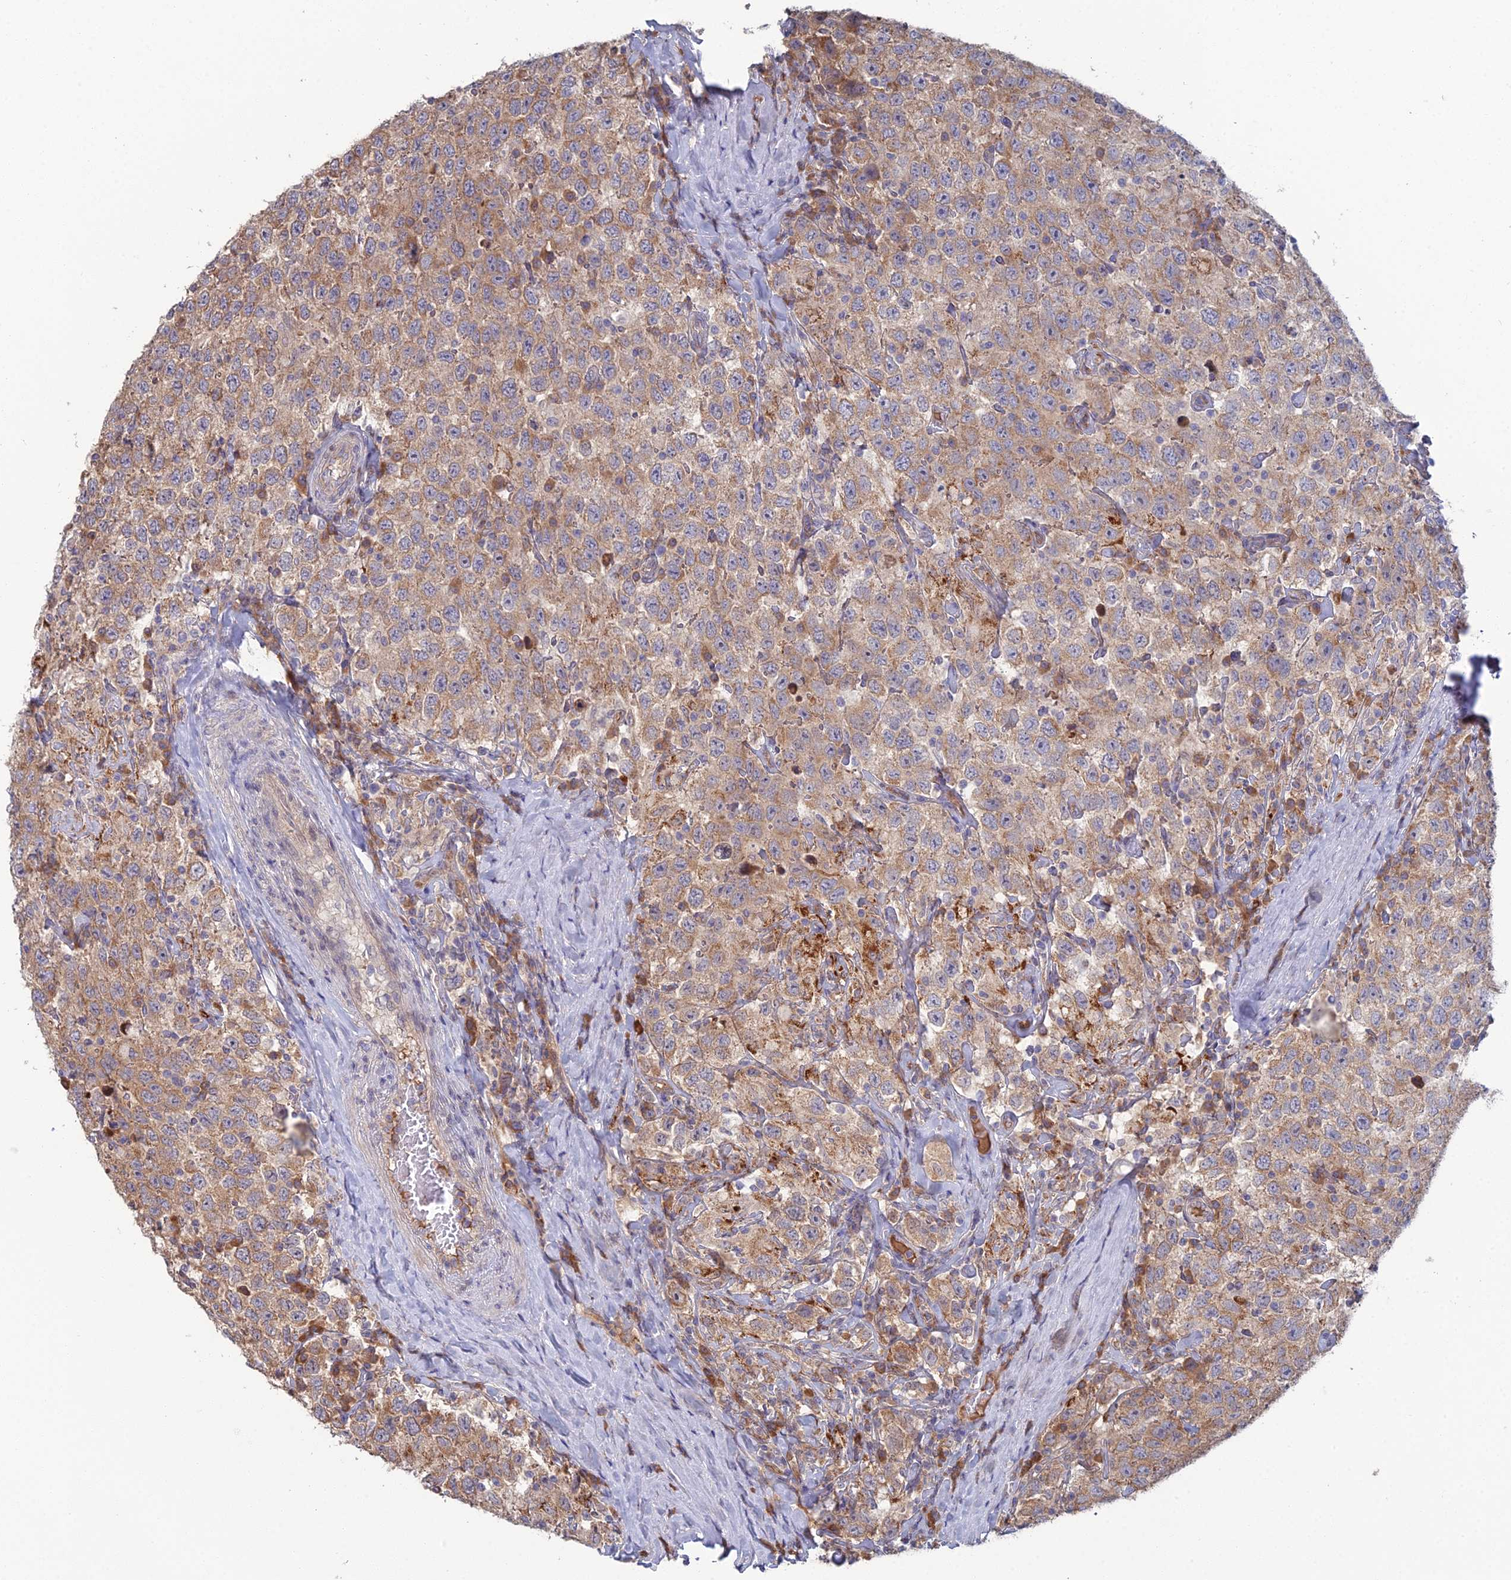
{"staining": {"intensity": "weak", "quantity": ">75%", "location": "cytoplasmic/membranous"}, "tissue": "testis cancer", "cell_type": "Tumor cells", "image_type": "cancer", "snomed": [{"axis": "morphology", "description": "Seminoma, NOS"}, {"axis": "topography", "description": "Testis"}], "caption": "Immunohistochemistry (IHC) histopathology image of testis seminoma stained for a protein (brown), which exhibits low levels of weak cytoplasmic/membranous expression in about >75% of tumor cells.", "gene": "ARL16", "patient": {"sex": "male", "age": 41}}